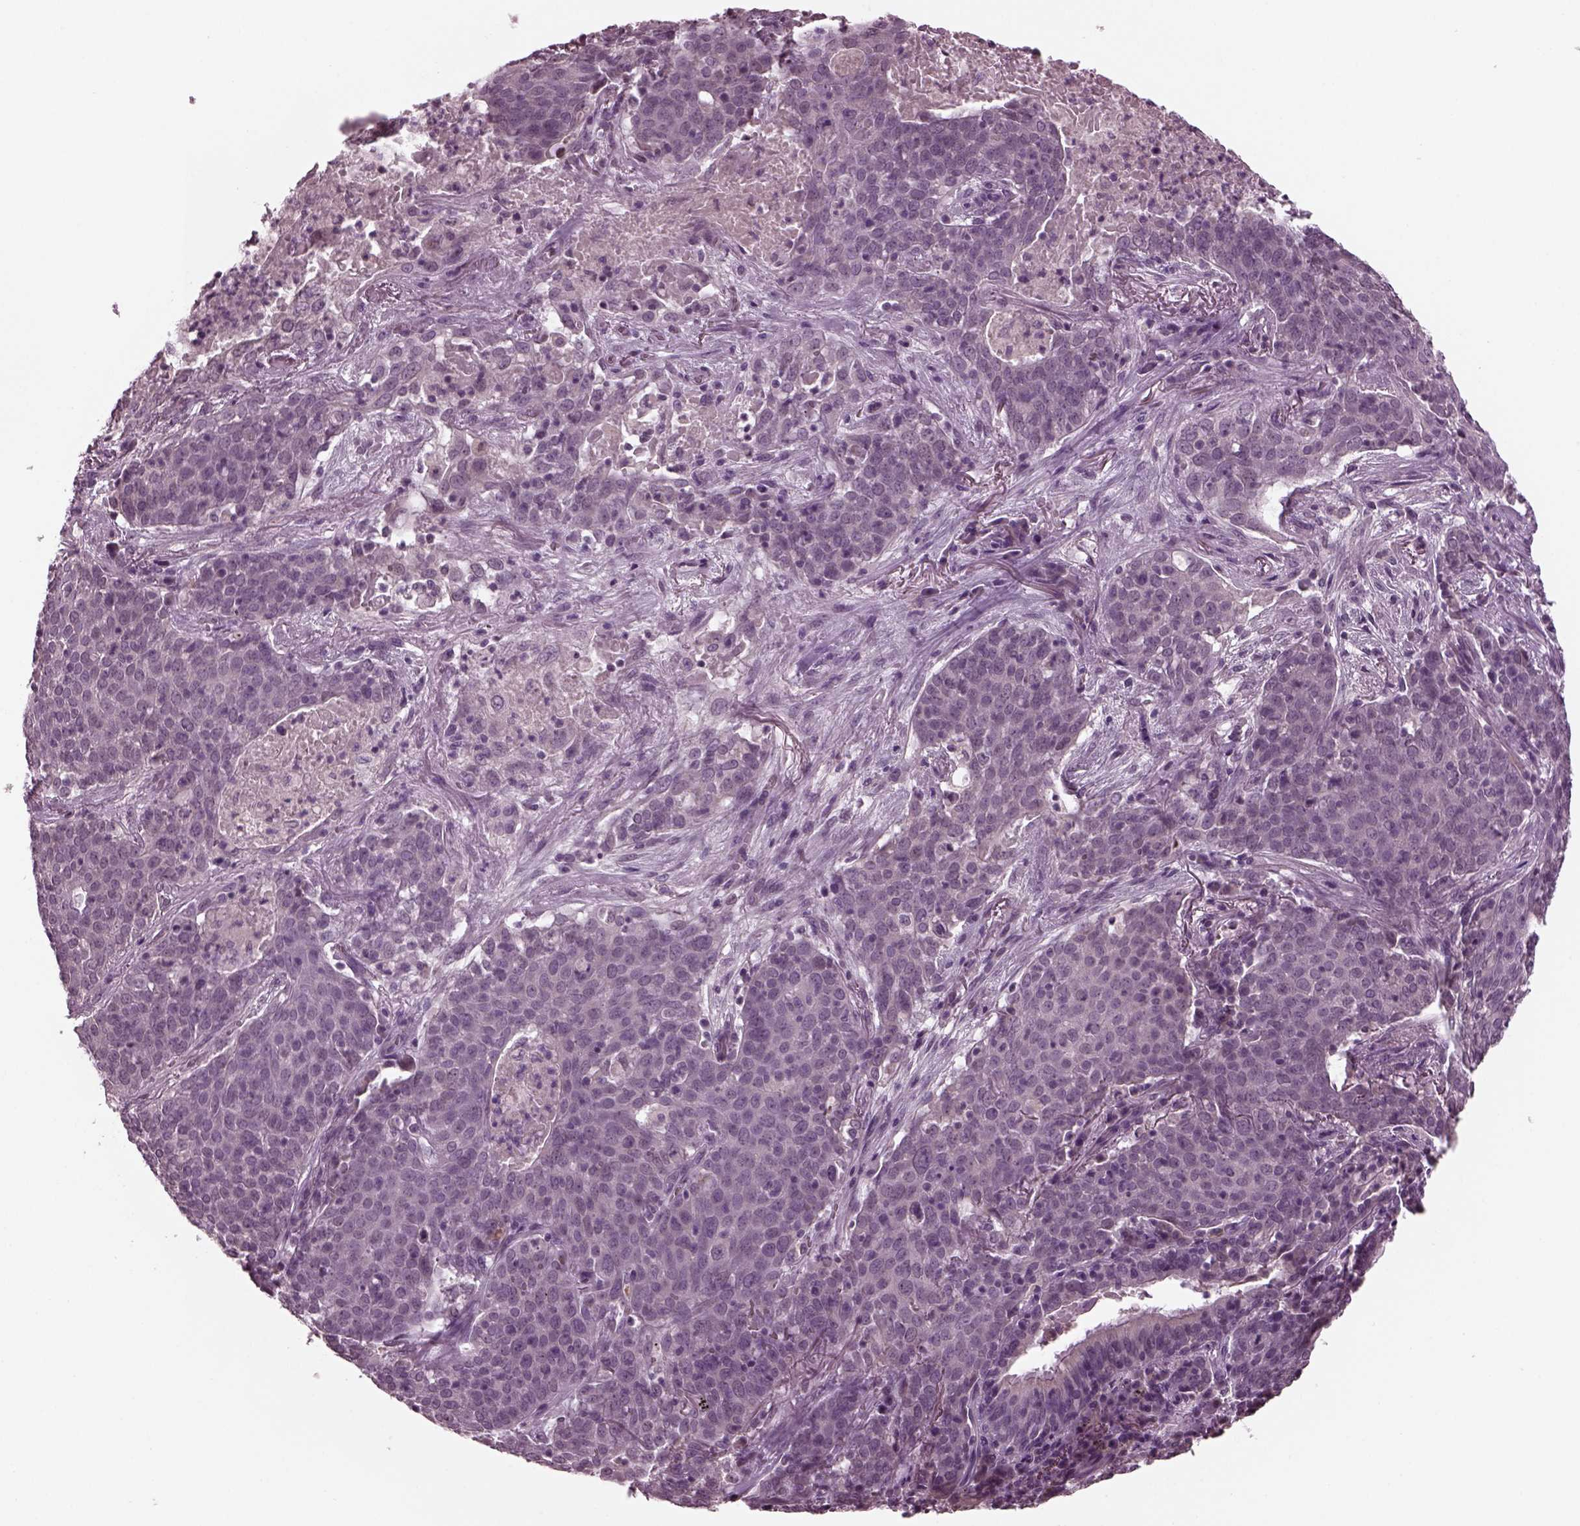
{"staining": {"intensity": "negative", "quantity": "none", "location": "none"}, "tissue": "lung cancer", "cell_type": "Tumor cells", "image_type": "cancer", "snomed": [{"axis": "morphology", "description": "Squamous cell carcinoma, NOS"}, {"axis": "topography", "description": "Lung"}], "caption": "There is no significant staining in tumor cells of squamous cell carcinoma (lung).", "gene": "CLCN4", "patient": {"sex": "male", "age": 82}}